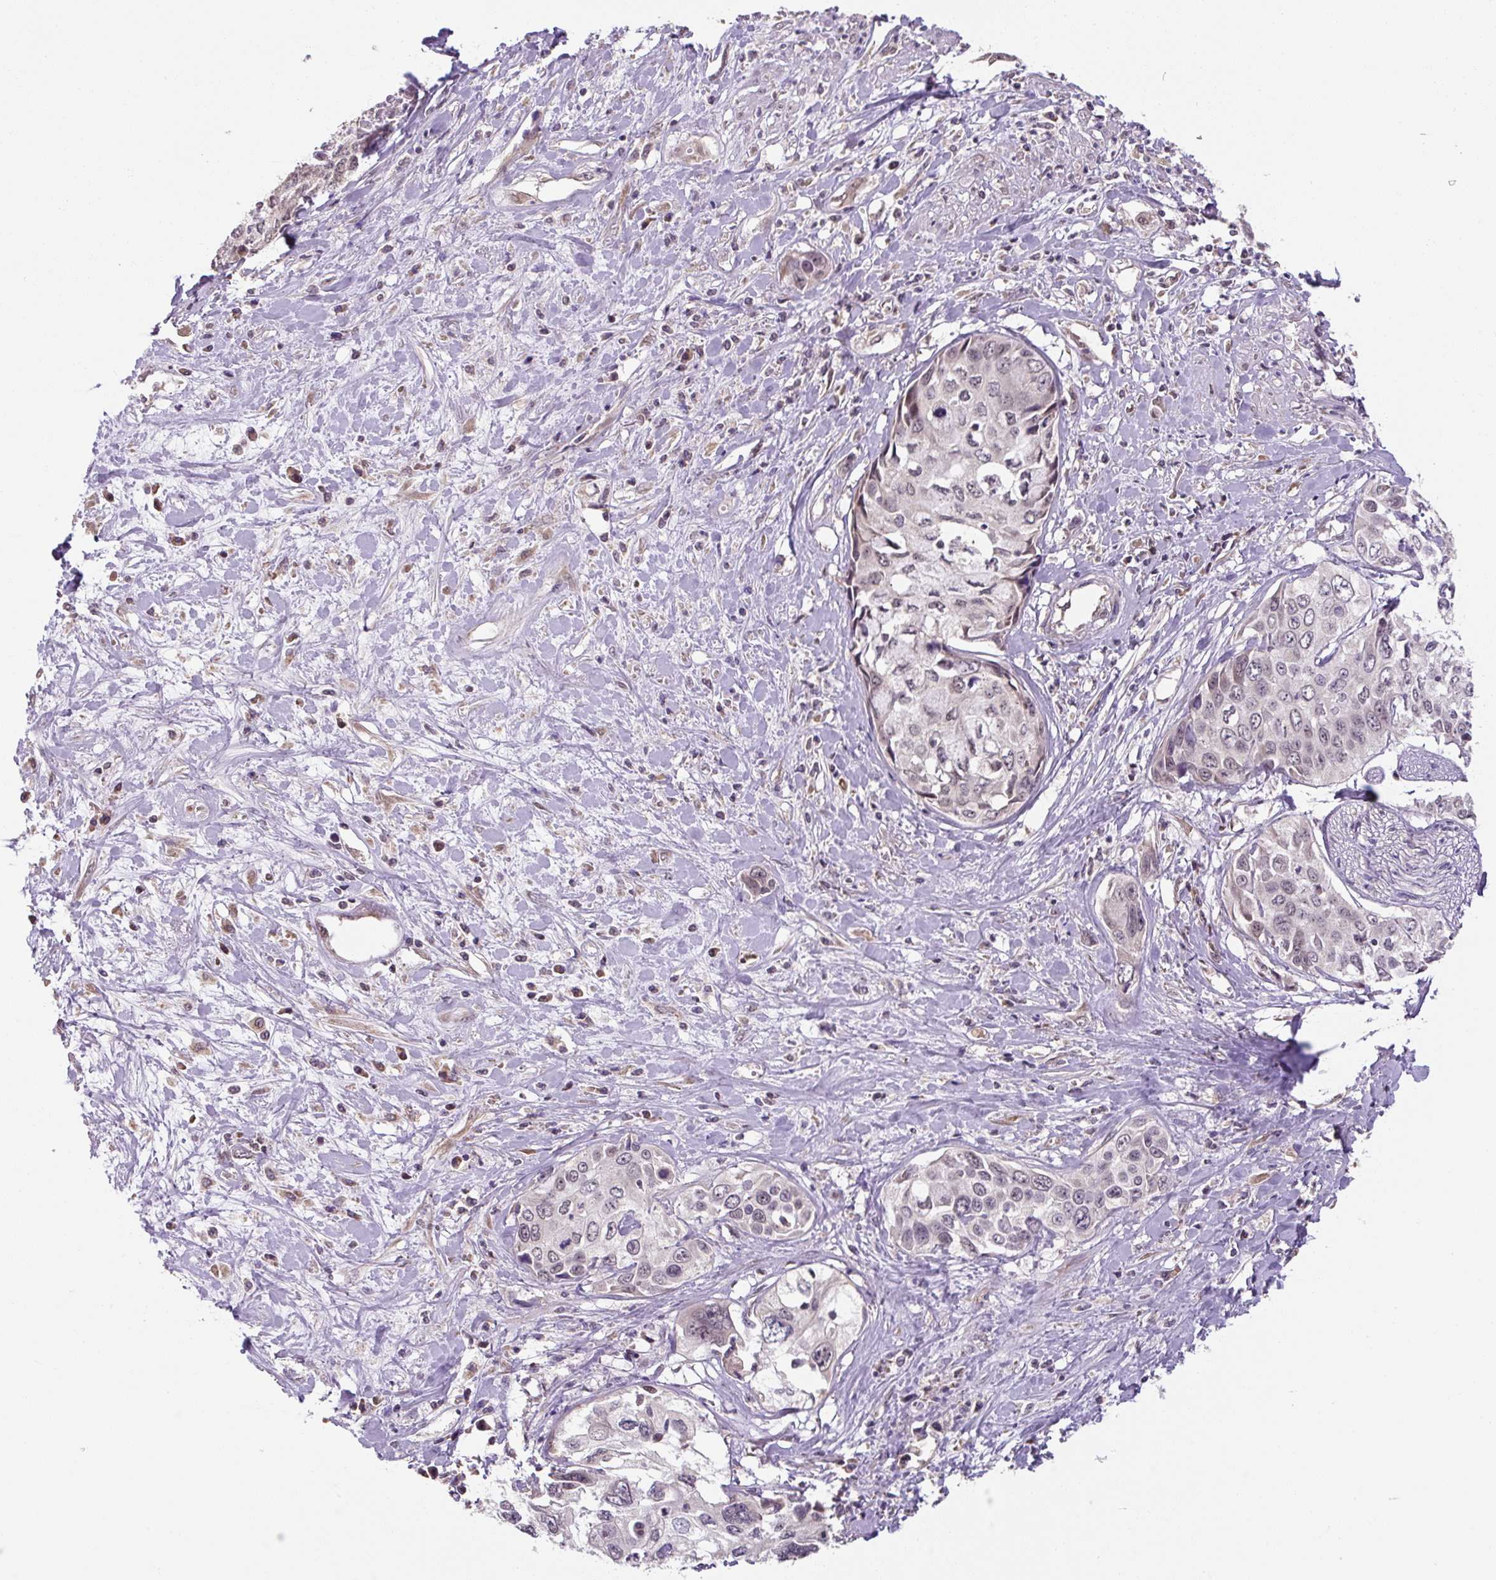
{"staining": {"intensity": "negative", "quantity": "none", "location": "none"}, "tissue": "cervical cancer", "cell_type": "Tumor cells", "image_type": "cancer", "snomed": [{"axis": "morphology", "description": "Squamous cell carcinoma, NOS"}, {"axis": "topography", "description": "Cervix"}], "caption": "Immunohistochemistry of cervical cancer exhibits no staining in tumor cells.", "gene": "MFSD9", "patient": {"sex": "female", "age": 31}}